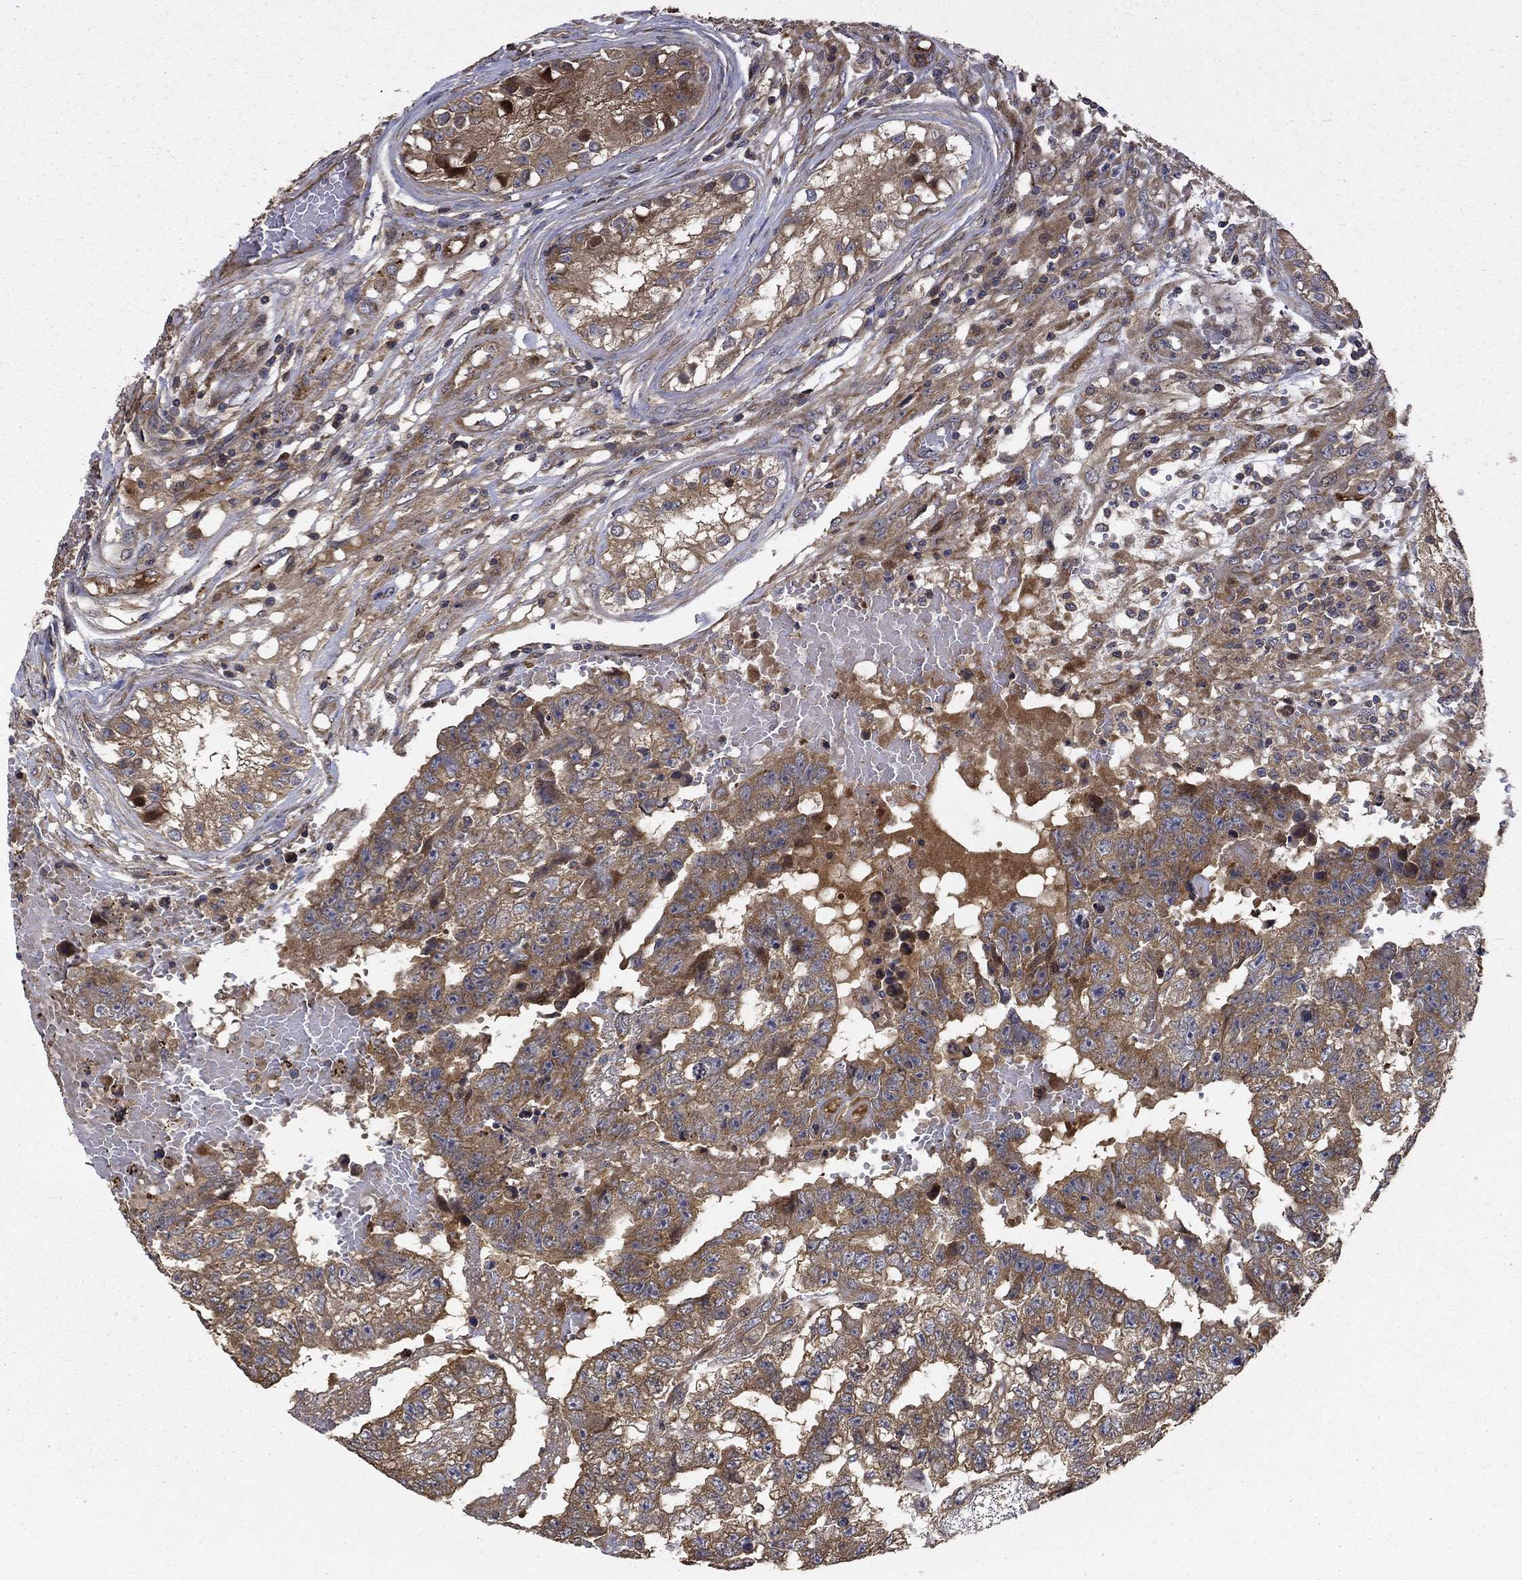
{"staining": {"intensity": "moderate", "quantity": "25%-75%", "location": "cytoplasmic/membranous"}, "tissue": "testis cancer", "cell_type": "Tumor cells", "image_type": "cancer", "snomed": [{"axis": "morphology", "description": "Carcinoma, Embryonal, NOS"}, {"axis": "topography", "description": "Testis"}], "caption": "Testis cancer (embryonal carcinoma) stained with a brown dye exhibits moderate cytoplasmic/membranous positive positivity in approximately 25%-75% of tumor cells.", "gene": "BABAM2", "patient": {"sex": "male", "age": 25}}